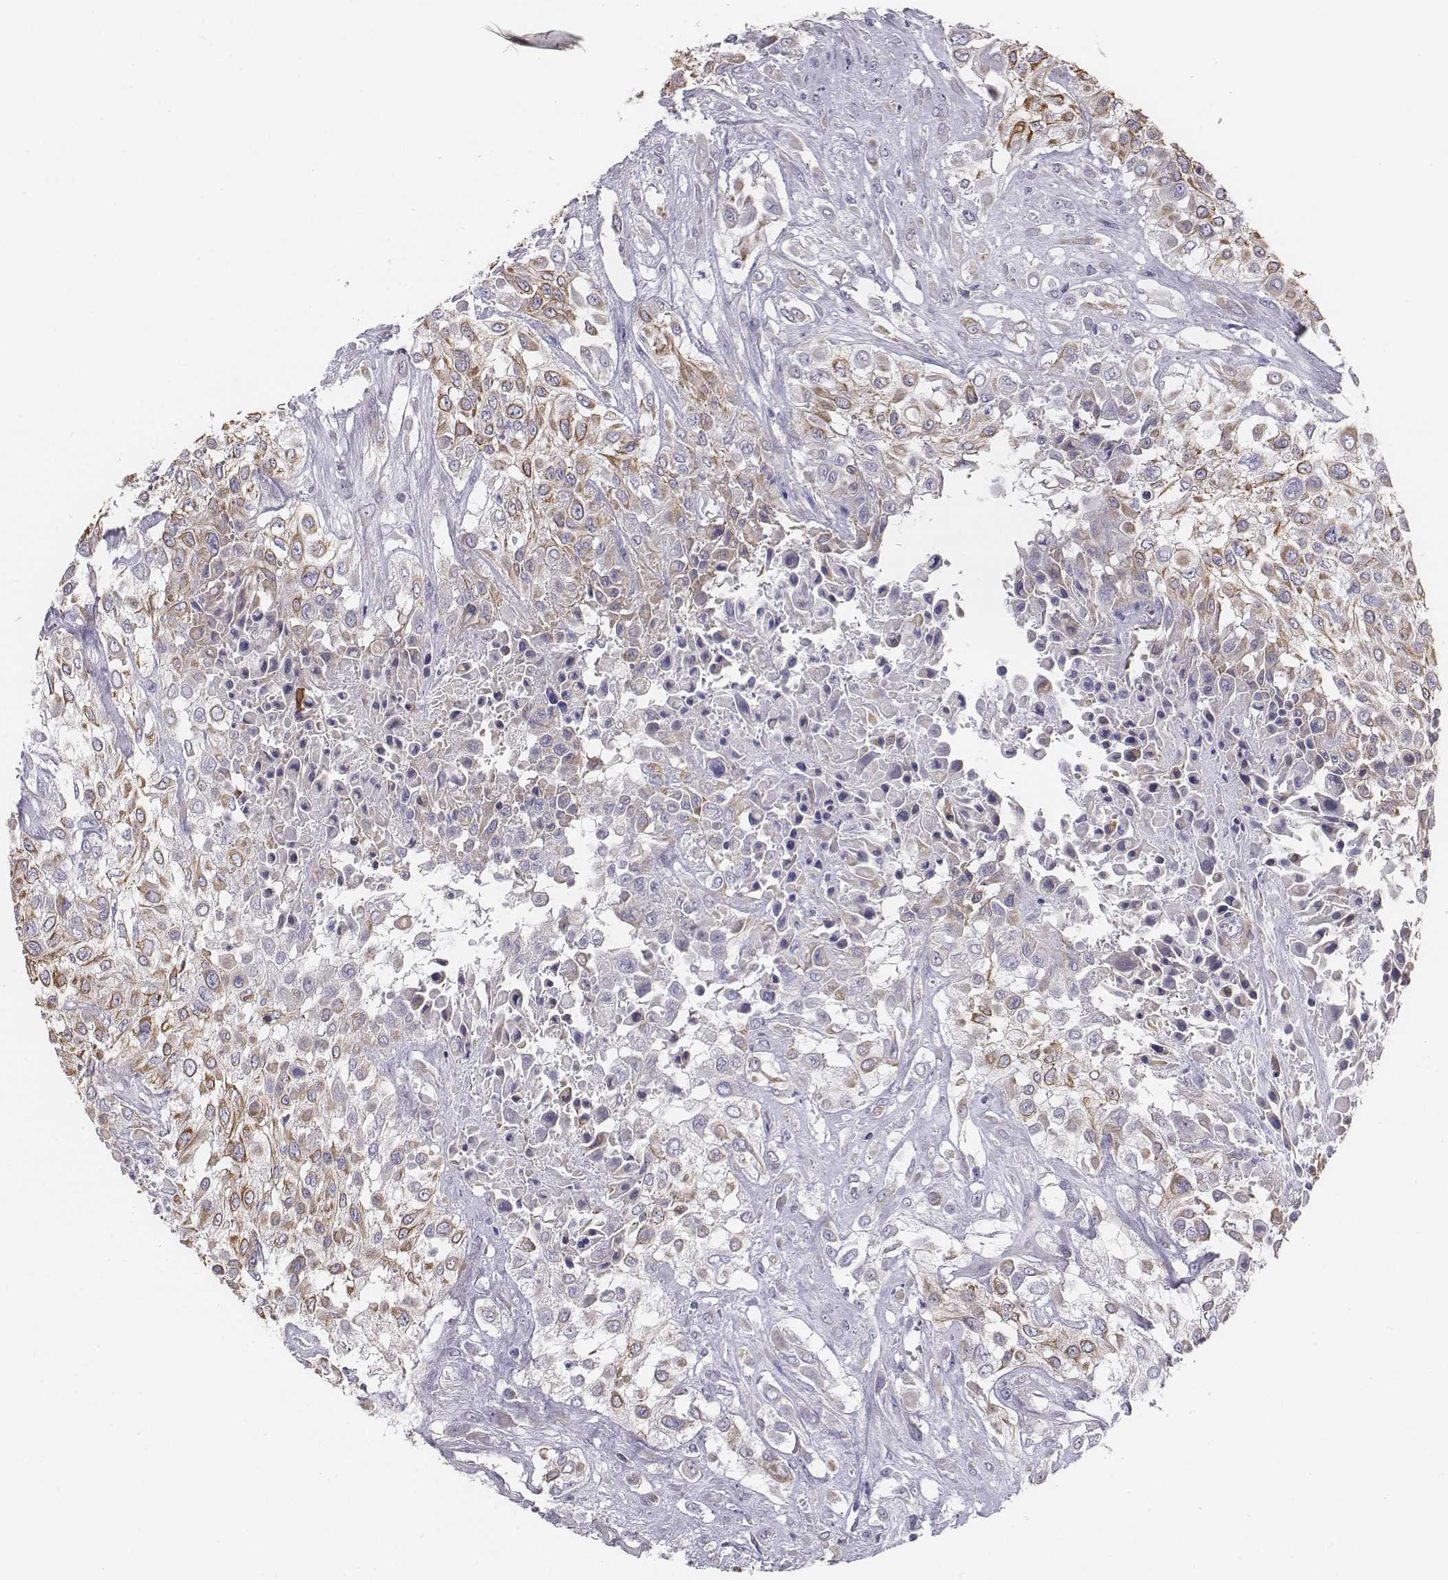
{"staining": {"intensity": "moderate", "quantity": "25%-75%", "location": "cytoplasmic/membranous"}, "tissue": "urothelial cancer", "cell_type": "Tumor cells", "image_type": "cancer", "snomed": [{"axis": "morphology", "description": "Urothelial carcinoma, High grade"}, {"axis": "topography", "description": "Urinary bladder"}], "caption": "Urothelial carcinoma (high-grade) stained with a protein marker shows moderate staining in tumor cells.", "gene": "CHST14", "patient": {"sex": "male", "age": 57}}